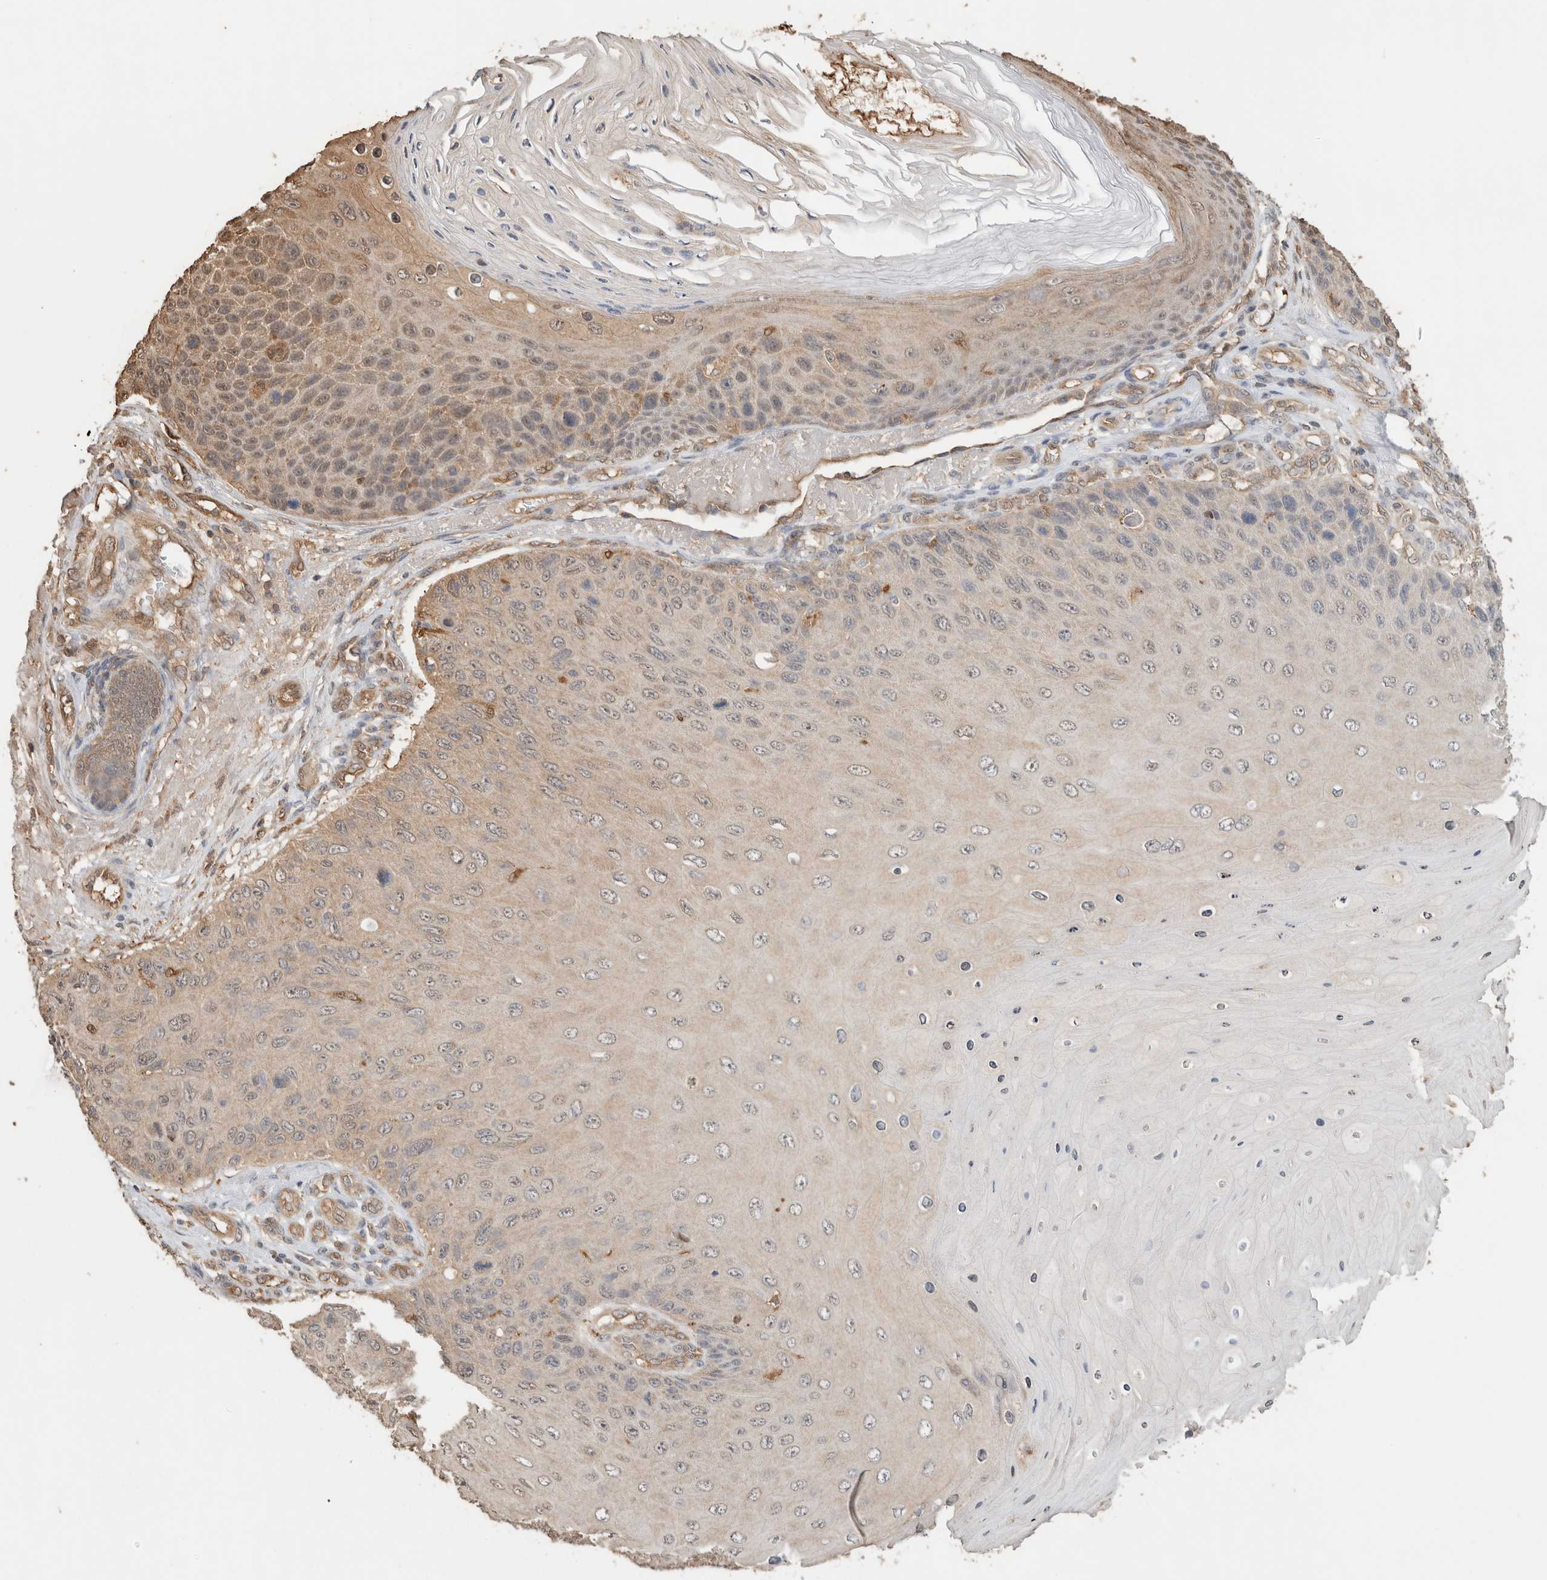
{"staining": {"intensity": "weak", "quantity": "<25%", "location": "cytoplasmic/membranous"}, "tissue": "skin cancer", "cell_type": "Tumor cells", "image_type": "cancer", "snomed": [{"axis": "morphology", "description": "Squamous cell carcinoma, NOS"}, {"axis": "topography", "description": "Skin"}], "caption": "Micrograph shows no significant protein staining in tumor cells of skin squamous cell carcinoma.", "gene": "YWHAH", "patient": {"sex": "female", "age": 88}}